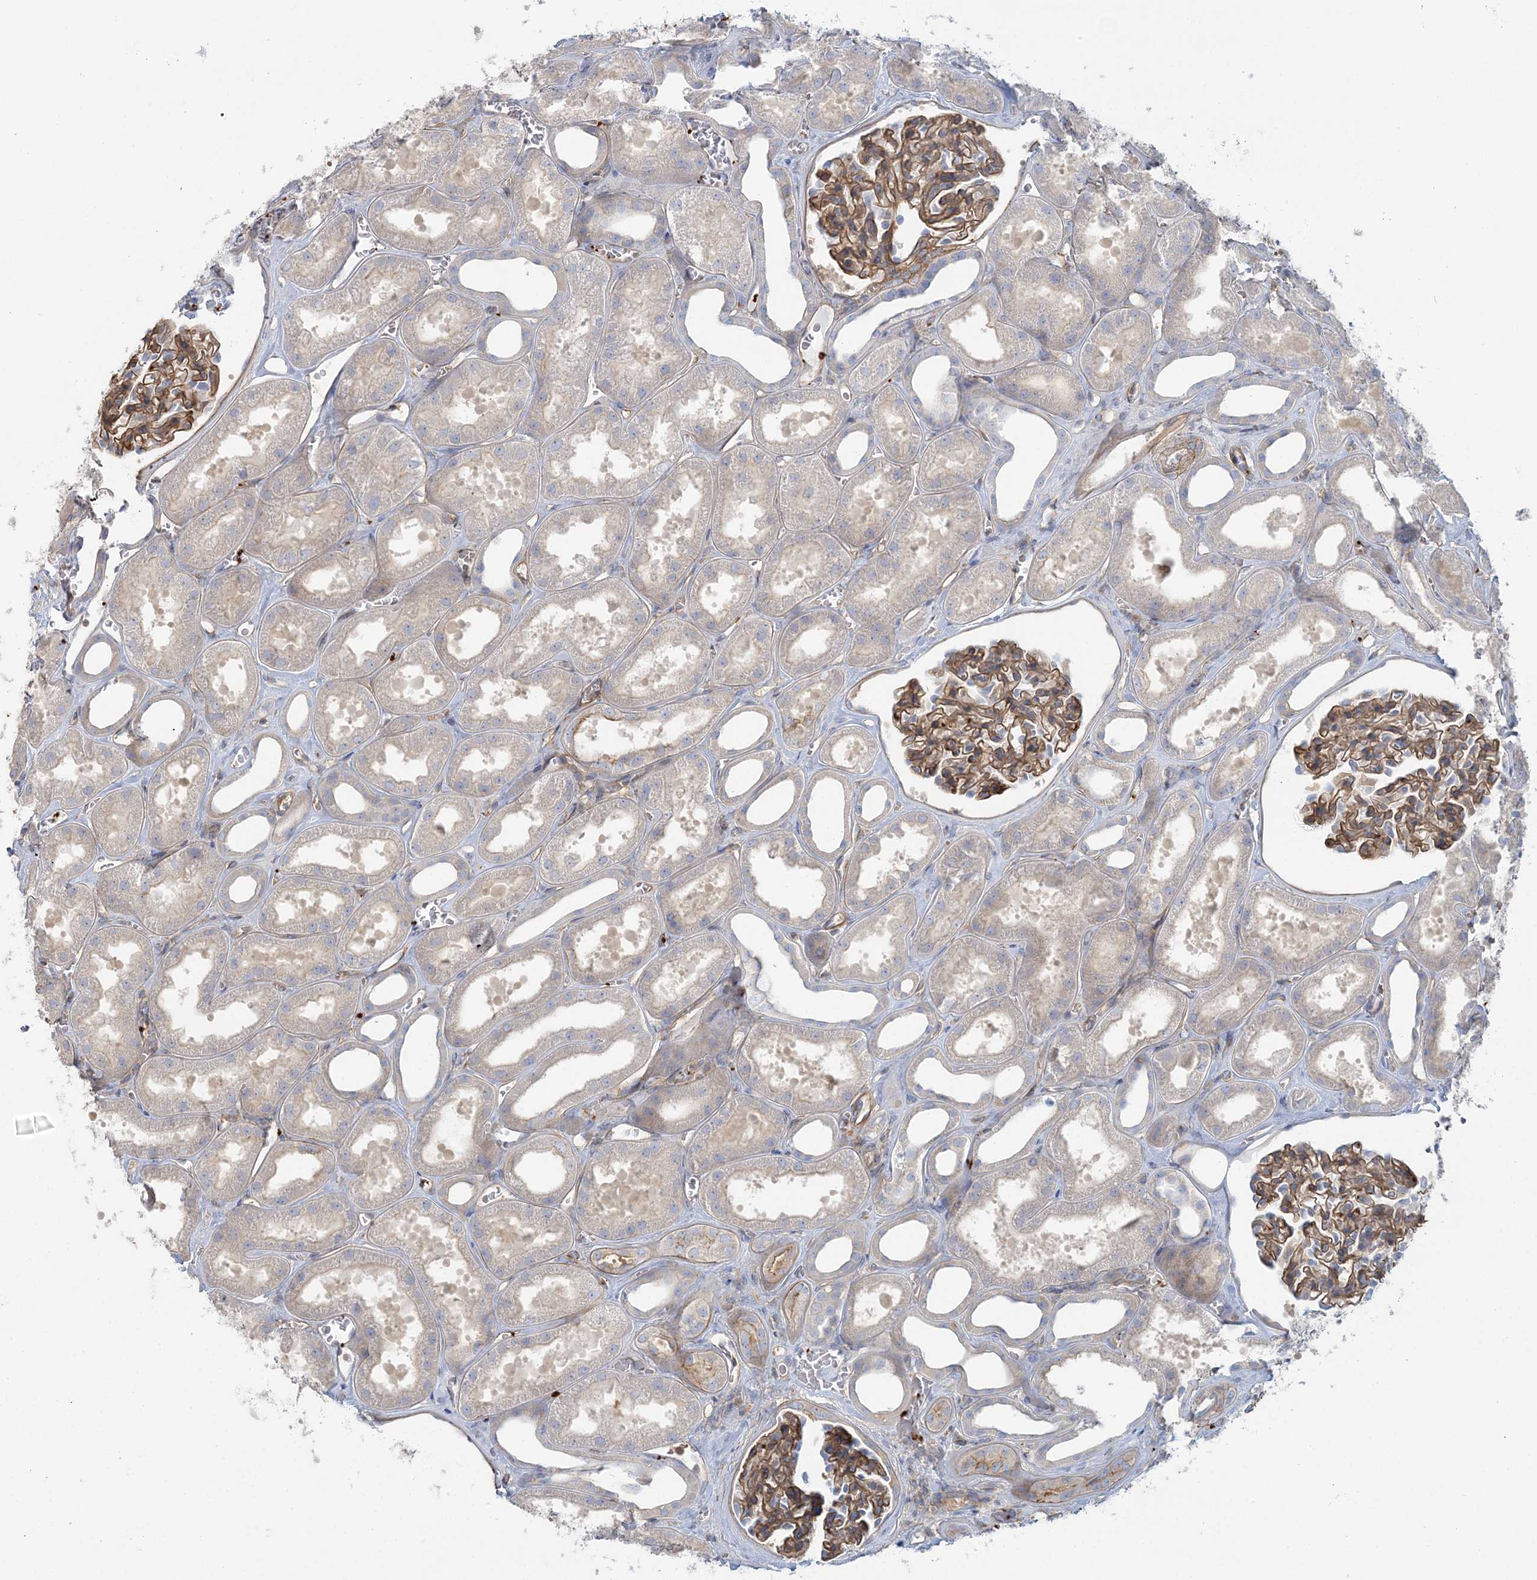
{"staining": {"intensity": "moderate", "quantity": ">75%", "location": "cytoplasmic/membranous"}, "tissue": "kidney", "cell_type": "Cells in glomeruli", "image_type": "normal", "snomed": [{"axis": "morphology", "description": "Normal tissue, NOS"}, {"axis": "morphology", "description": "Adenocarcinoma, NOS"}, {"axis": "topography", "description": "Kidney"}], "caption": "Immunohistochemistry (IHC) micrograph of unremarkable kidney stained for a protein (brown), which shows medium levels of moderate cytoplasmic/membranous positivity in about >75% of cells in glomeruli.", "gene": "CUEDC2", "patient": {"sex": "female", "age": 68}}